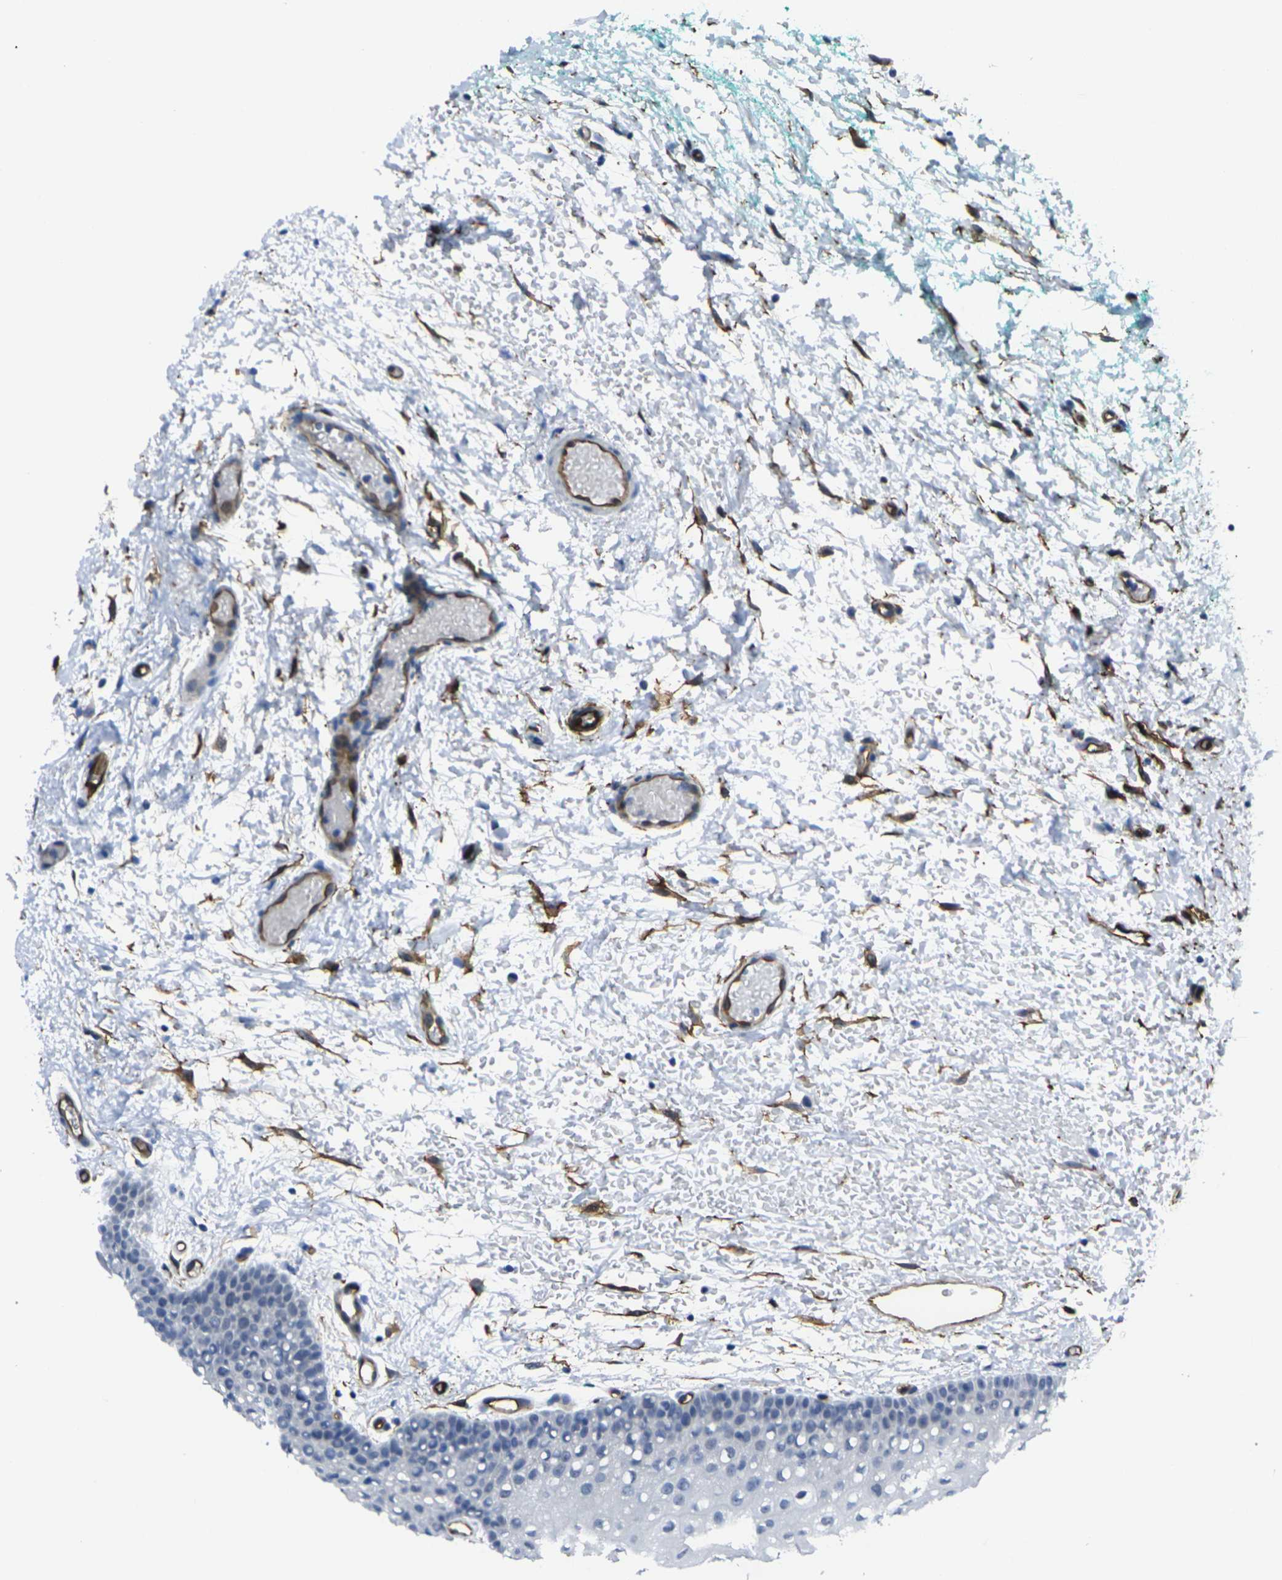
{"staining": {"intensity": "negative", "quantity": "none", "location": "none"}, "tissue": "oral mucosa", "cell_type": "Squamous epithelial cells", "image_type": "normal", "snomed": [{"axis": "morphology", "description": "Normal tissue, NOS"}, {"axis": "morphology", "description": "Squamous cell carcinoma, NOS"}, {"axis": "topography", "description": "Oral tissue"}, {"axis": "topography", "description": "Salivary gland"}, {"axis": "topography", "description": "Head-Neck"}], "caption": "Human oral mucosa stained for a protein using immunohistochemistry (IHC) demonstrates no expression in squamous epithelial cells.", "gene": "HSPA12B", "patient": {"sex": "female", "age": 62}}